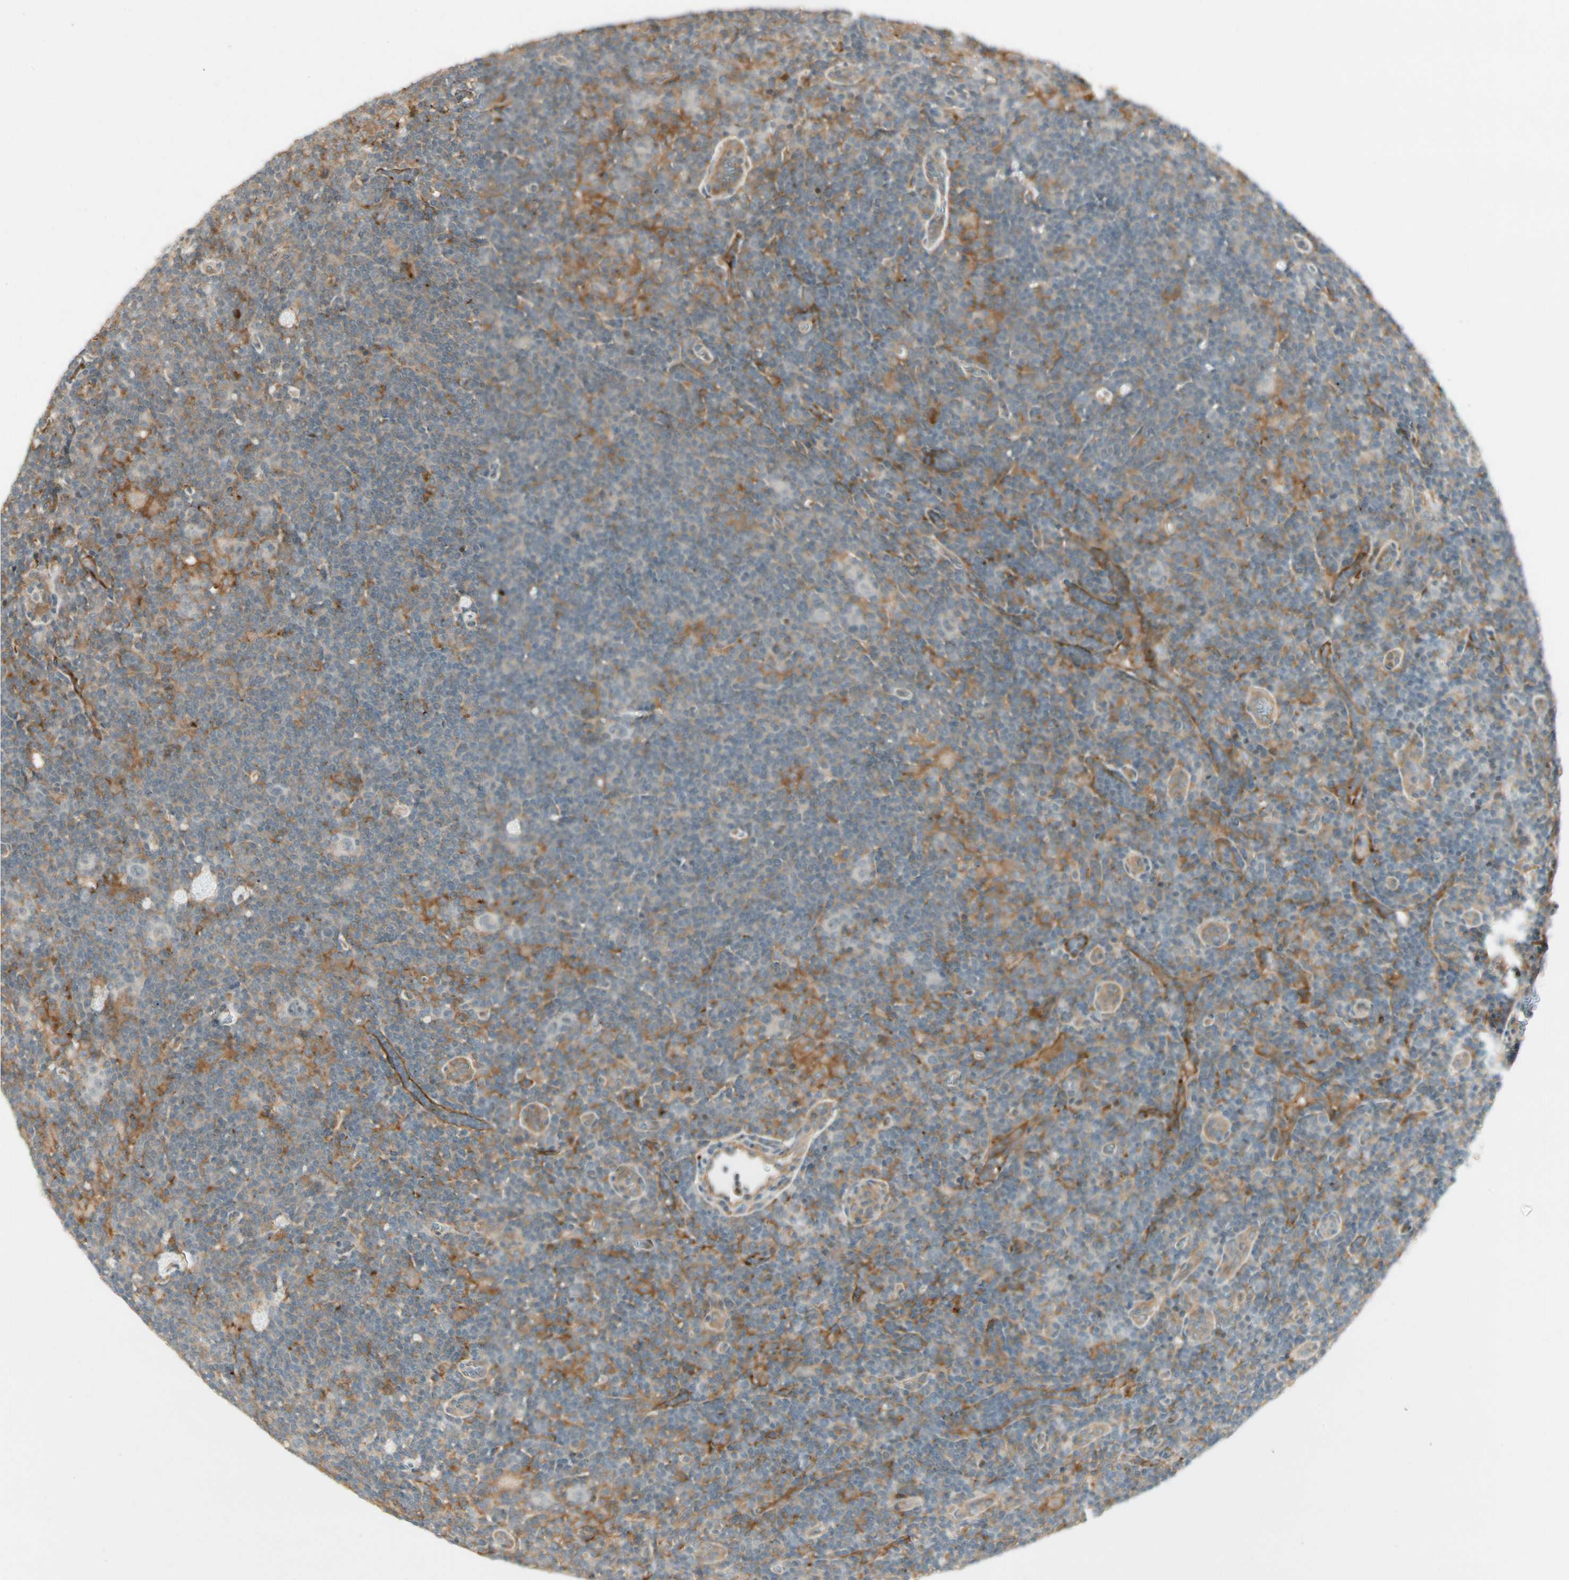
{"staining": {"intensity": "negative", "quantity": "none", "location": "none"}, "tissue": "lymphoma", "cell_type": "Tumor cells", "image_type": "cancer", "snomed": [{"axis": "morphology", "description": "Hodgkin's disease, NOS"}, {"axis": "topography", "description": "Lymph node"}], "caption": "There is no significant staining in tumor cells of lymphoma. (DAB immunohistochemistry (IHC) with hematoxylin counter stain).", "gene": "FNDC3B", "patient": {"sex": "female", "age": 57}}